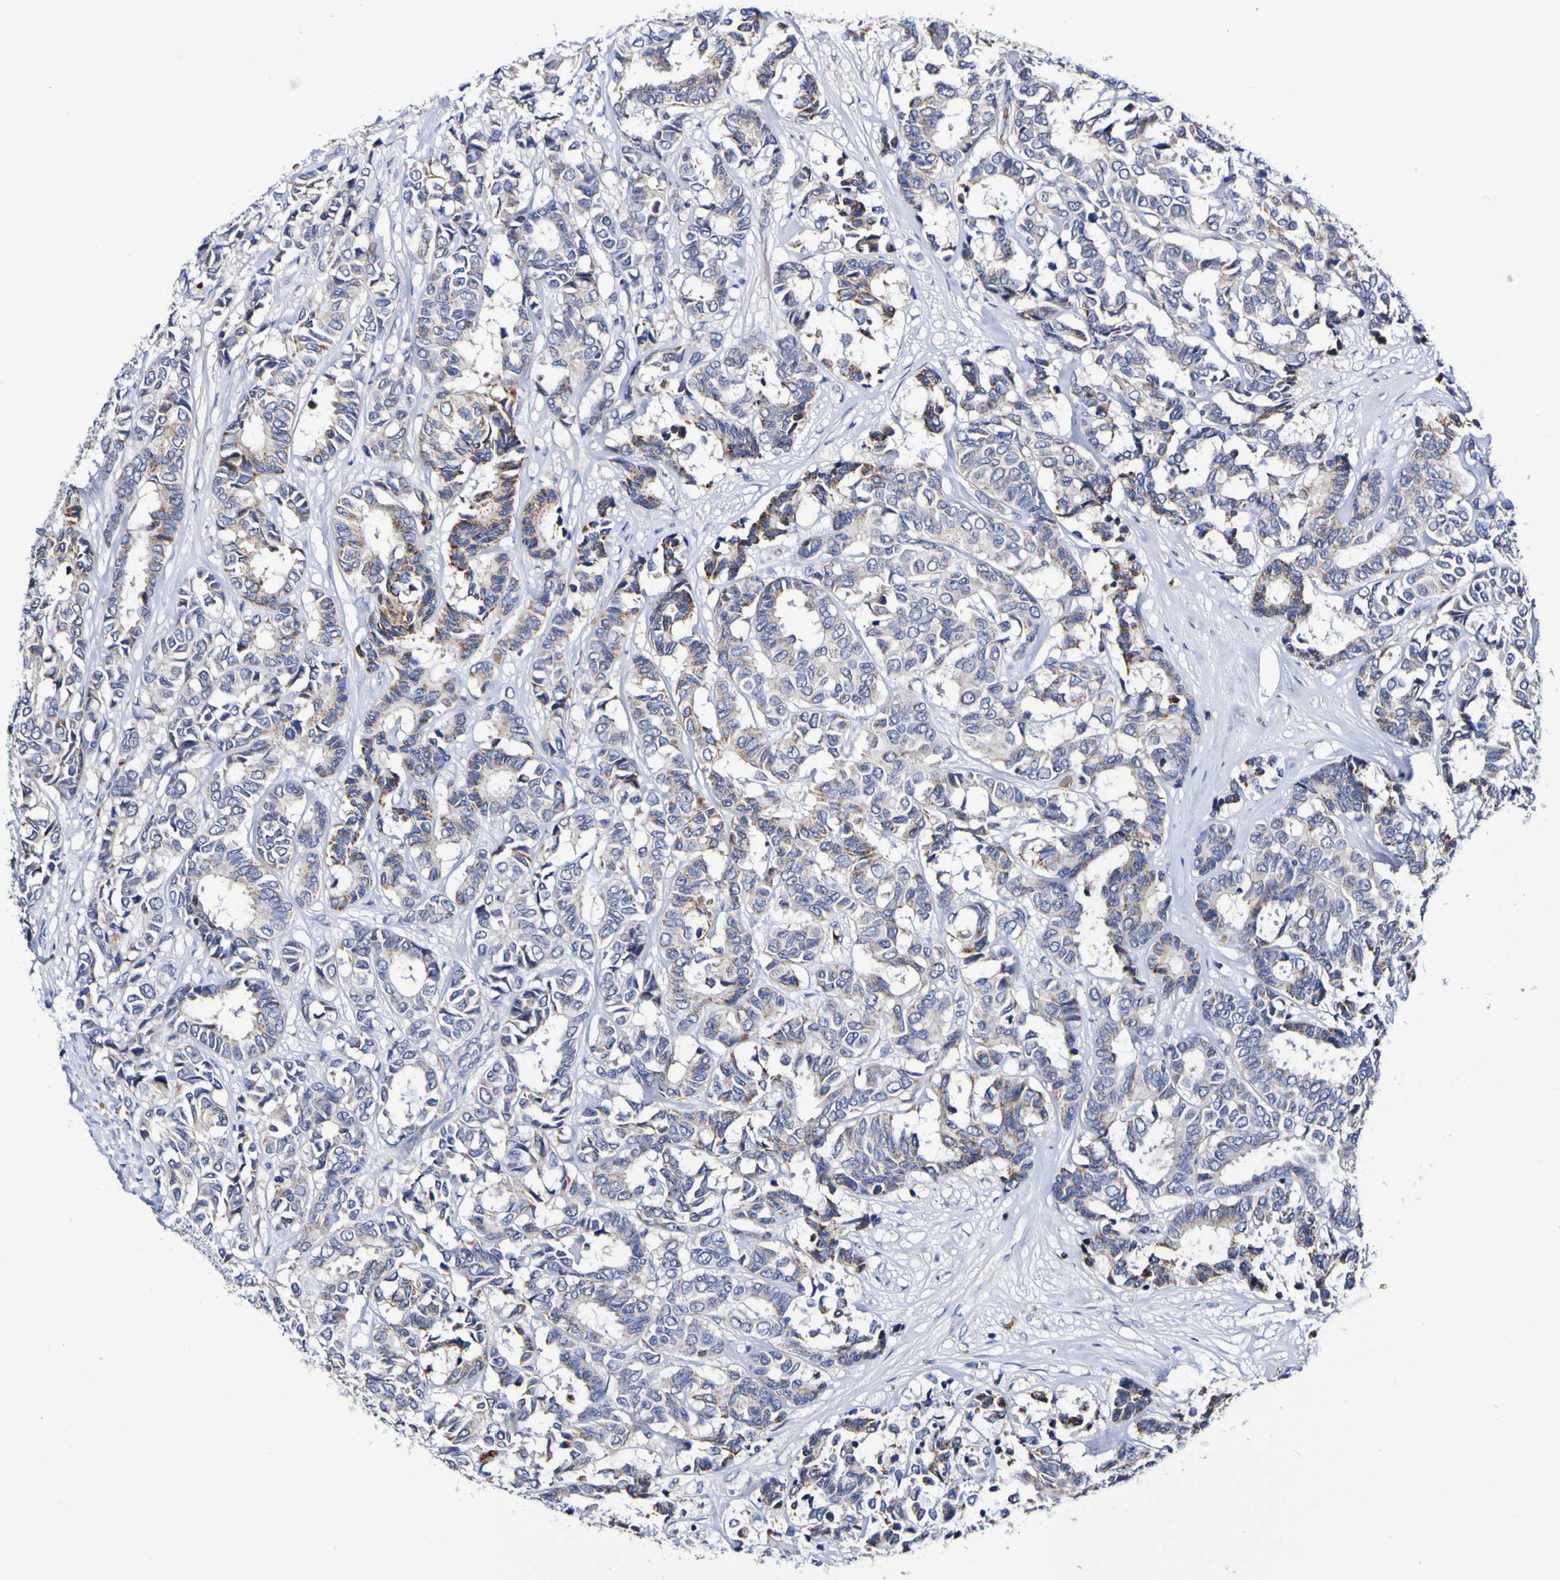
{"staining": {"intensity": "moderate", "quantity": "<25%", "location": "cytoplasmic/membranous"}, "tissue": "breast cancer", "cell_type": "Tumor cells", "image_type": "cancer", "snomed": [{"axis": "morphology", "description": "Duct carcinoma"}, {"axis": "topography", "description": "Breast"}], "caption": "Protein expression analysis of breast invasive ductal carcinoma demonstrates moderate cytoplasmic/membranous positivity in approximately <25% of tumor cells. (DAB (3,3'-diaminobenzidine) = brown stain, brightfield microscopy at high magnification).", "gene": "WNT4", "patient": {"sex": "female", "age": 87}}